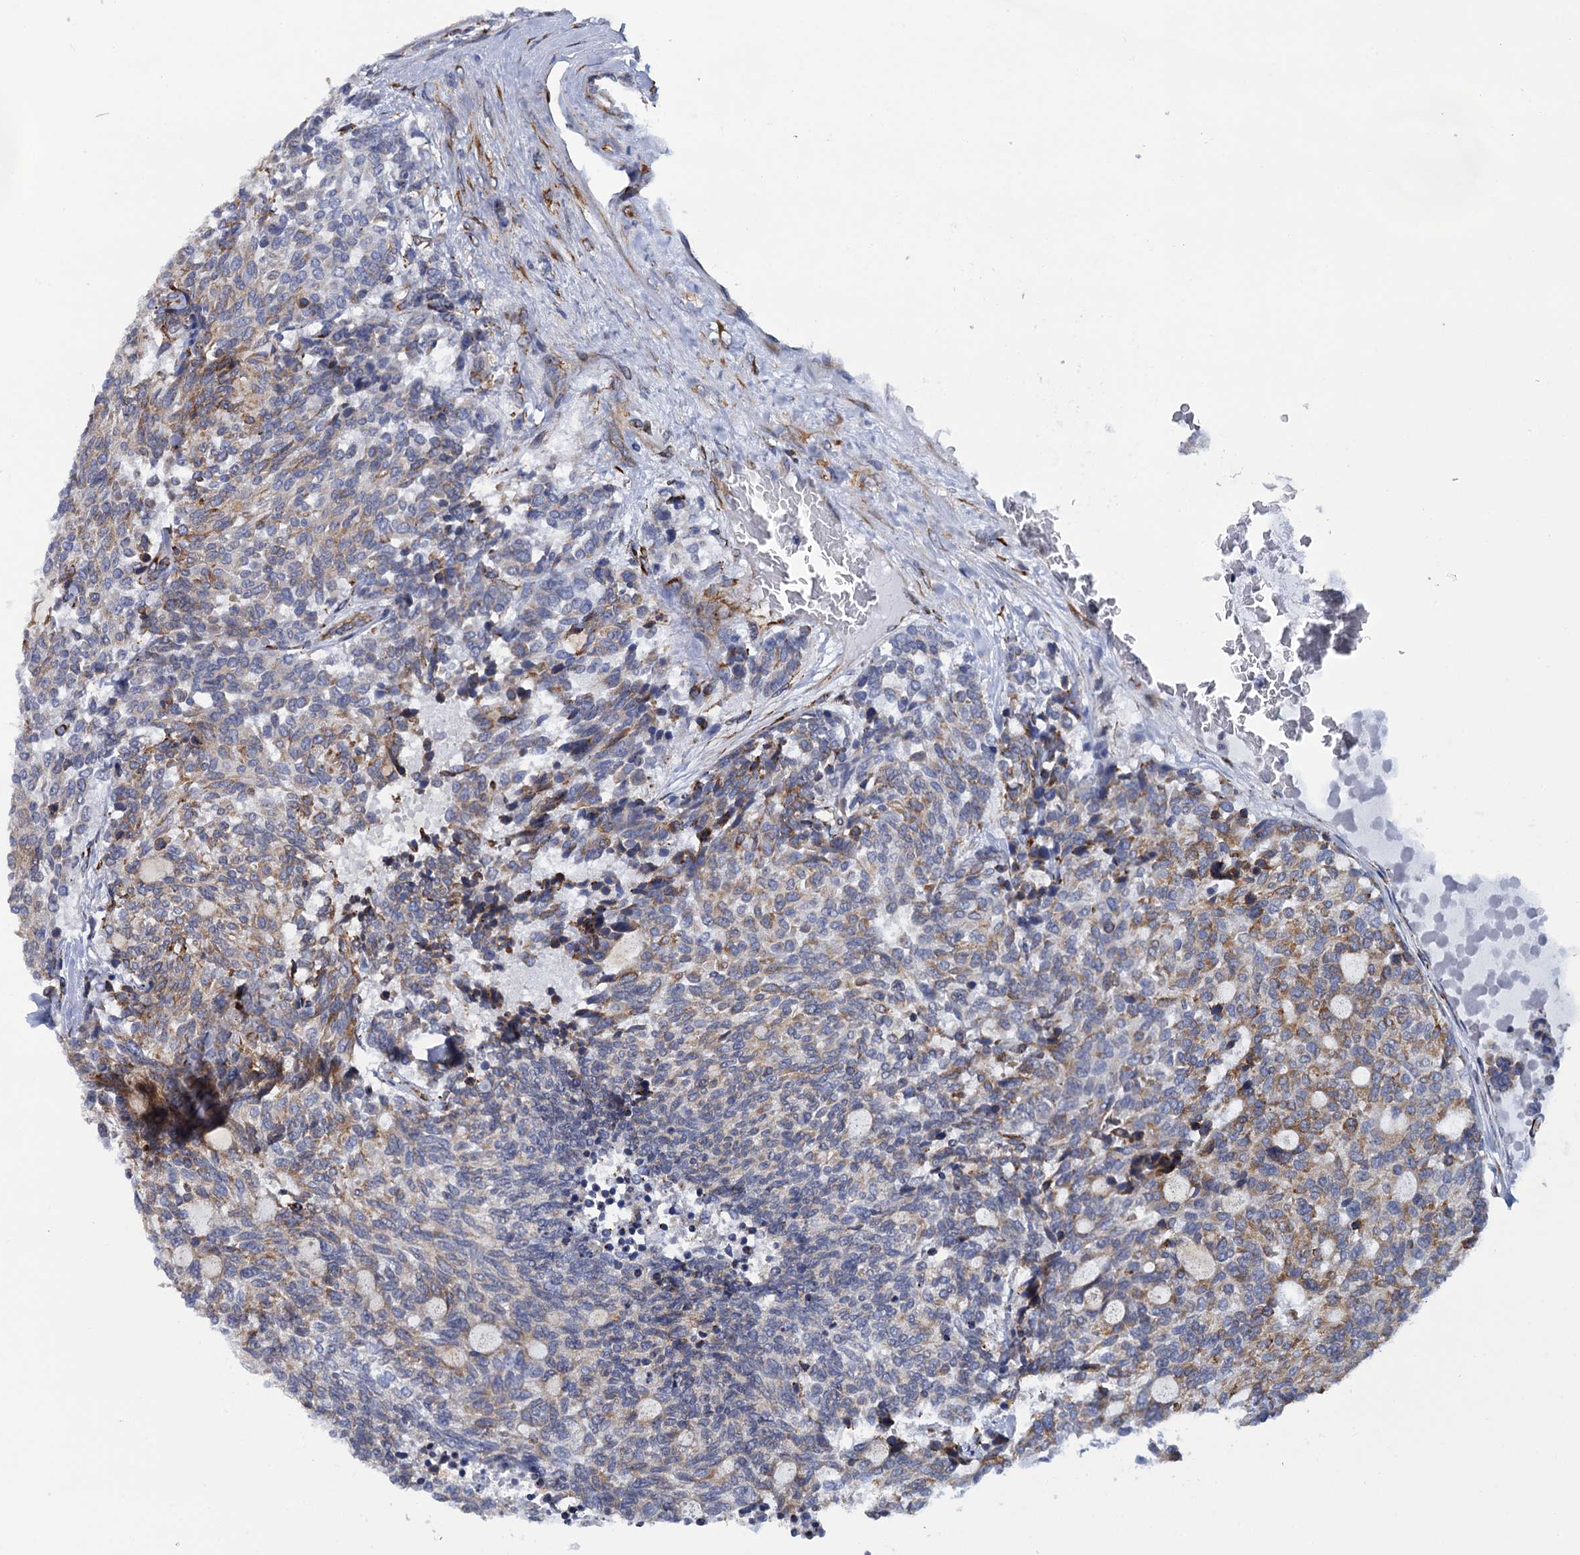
{"staining": {"intensity": "moderate", "quantity": "25%-75%", "location": "cytoplasmic/membranous"}, "tissue": "carcinoid", "cell_type": "Tumor cells", "image_type": "cancer", "snomed": [{"axis": "morphology", "description": "Carcinoid, malignant, NOS"}, {"axis": "topography", "description": "Pancreas"}], "caption": "There is medium levels of moderate cytoplasmic/membranous expression in tumor cells of carcinoid (malignant), as demonstrated by immunohistochemical staining (brown color).", "gene": "POGLUT3", "patient": {"sex": "female", "age": 54}}